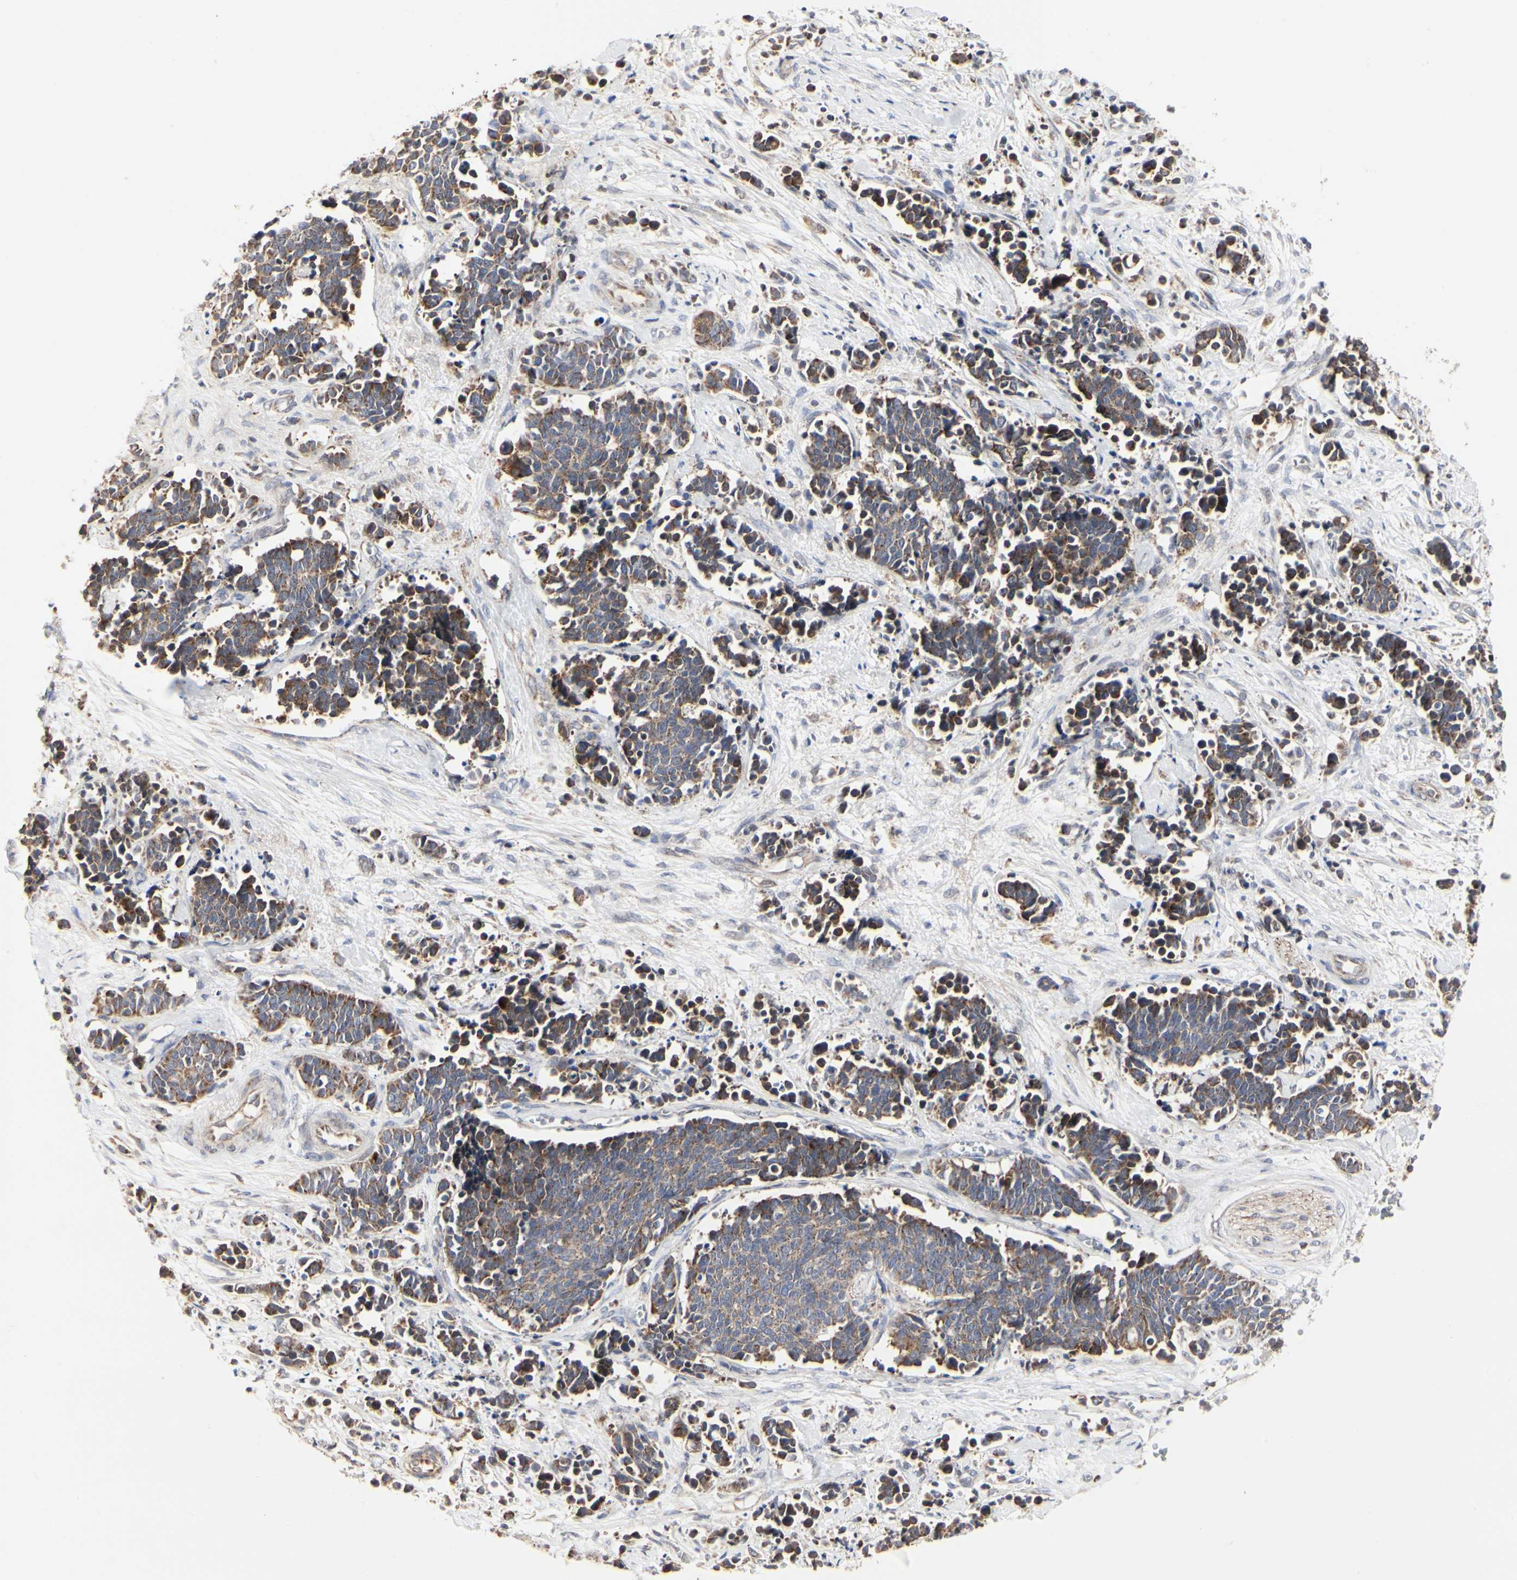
{"staining": {"intensity": "moderate", "quantity": ">75%", "location": "cytoplasmic/membranous"}, "tissue": "cervical cancer", "cell_type": "Tumor cells", "image_type": "cancer", "snomed": [{"axis": "morphology", "description": "Squamous cell carcinoma, NOS"}, {"axis": "topography", "description": "Cervix"}], "caption": "An immunohistochemistry (IHC) histopathology image of neoplastic tissue is shown. Protein staining in brown shows moderate cytoplasmic/membranous positivity in squamous cell carcinoma (cervical) within tumor cells.", "gene": "TSKU", "patient": {"sex": "female", "age": 35}}